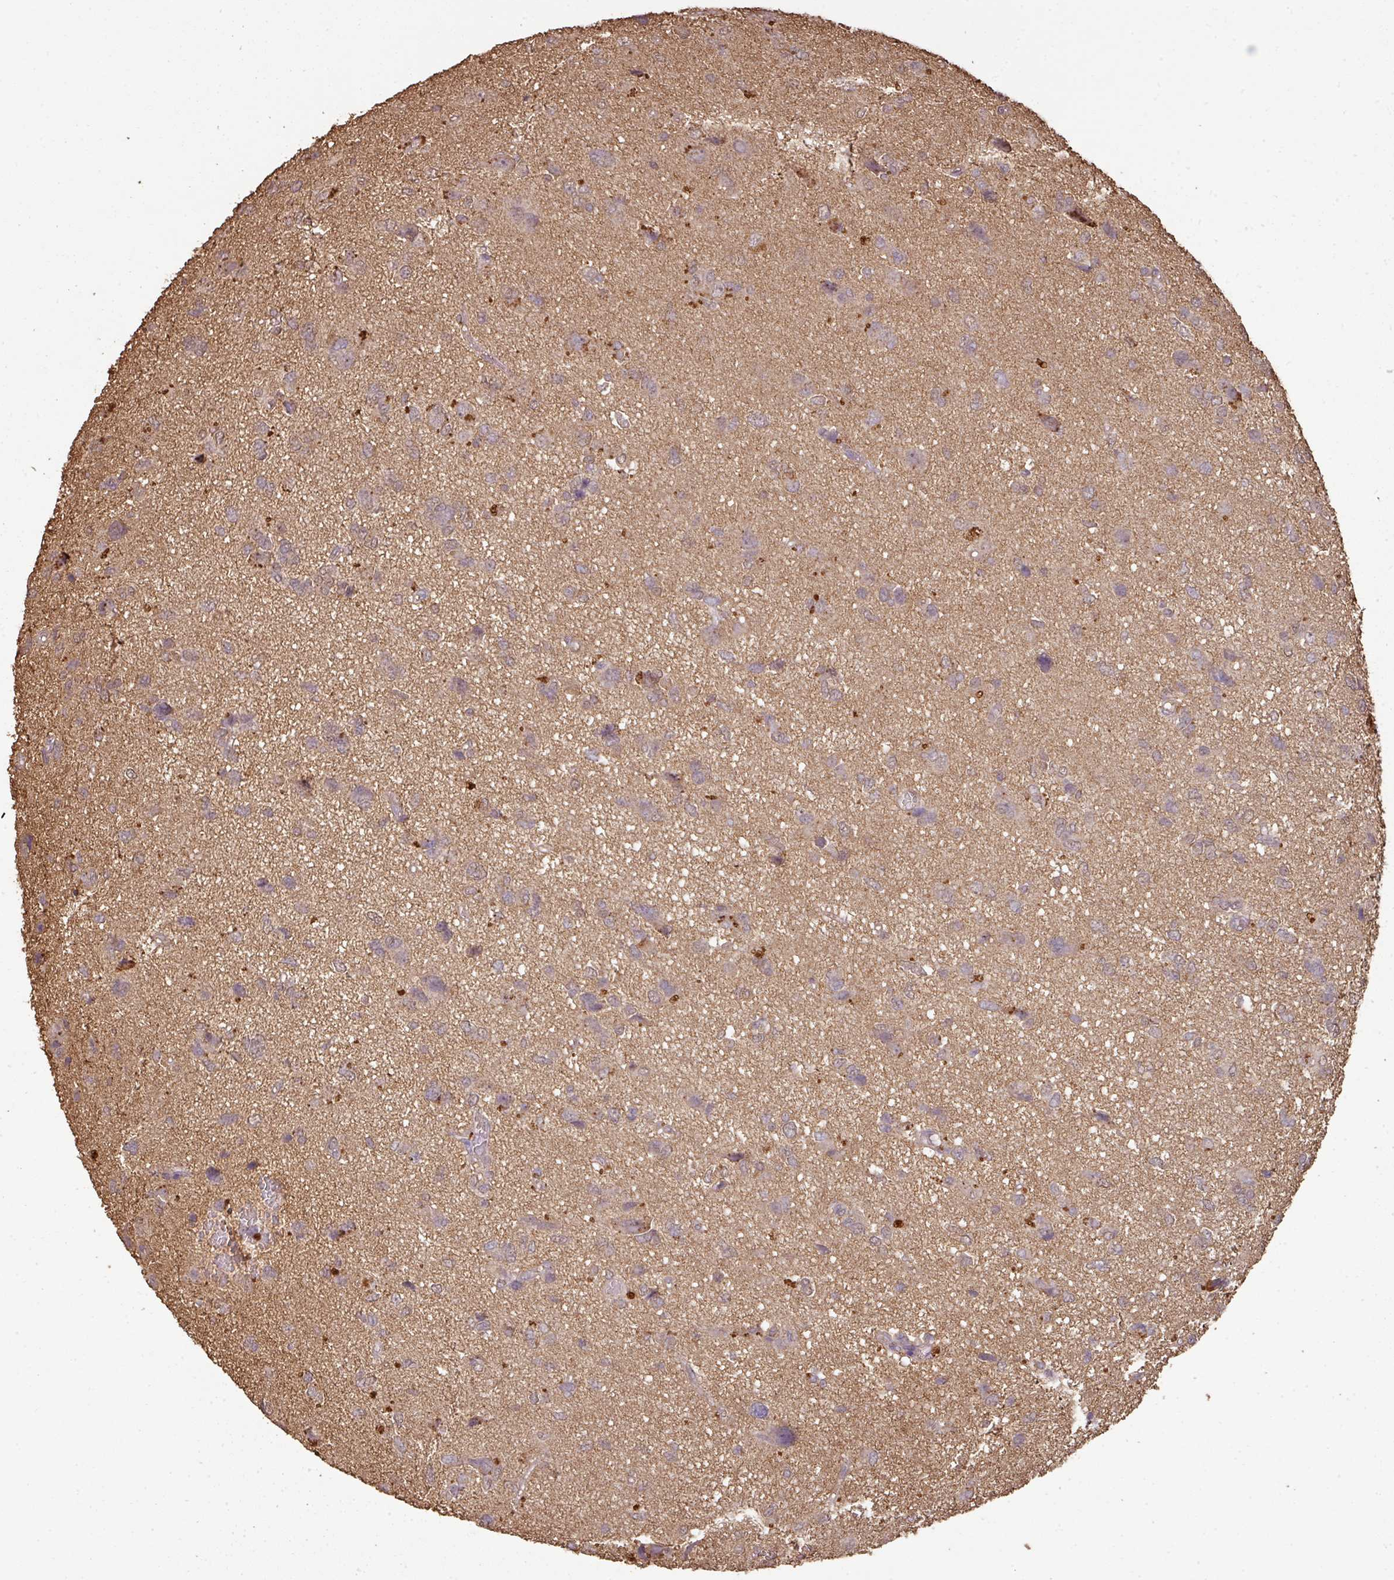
{"staining": {"intensity": "weak", "quantity": "<25%", "location": "cytoplasmic/membranous"}, "tissue": "glioma", "cell_type": "Tumor cells", "image_type": "cancer", "snomed": [{"axis": "morphology", "description": "Glioma, malignant, High grade"}, {"axis": "topography", "description": "Brain"}], "caption": "DAB immunohistochemical staining of glioma demonstrates no significant staining in tumor cells.", "gene": "ATAT1", "patient": {"sex": "female", "age": 59}}